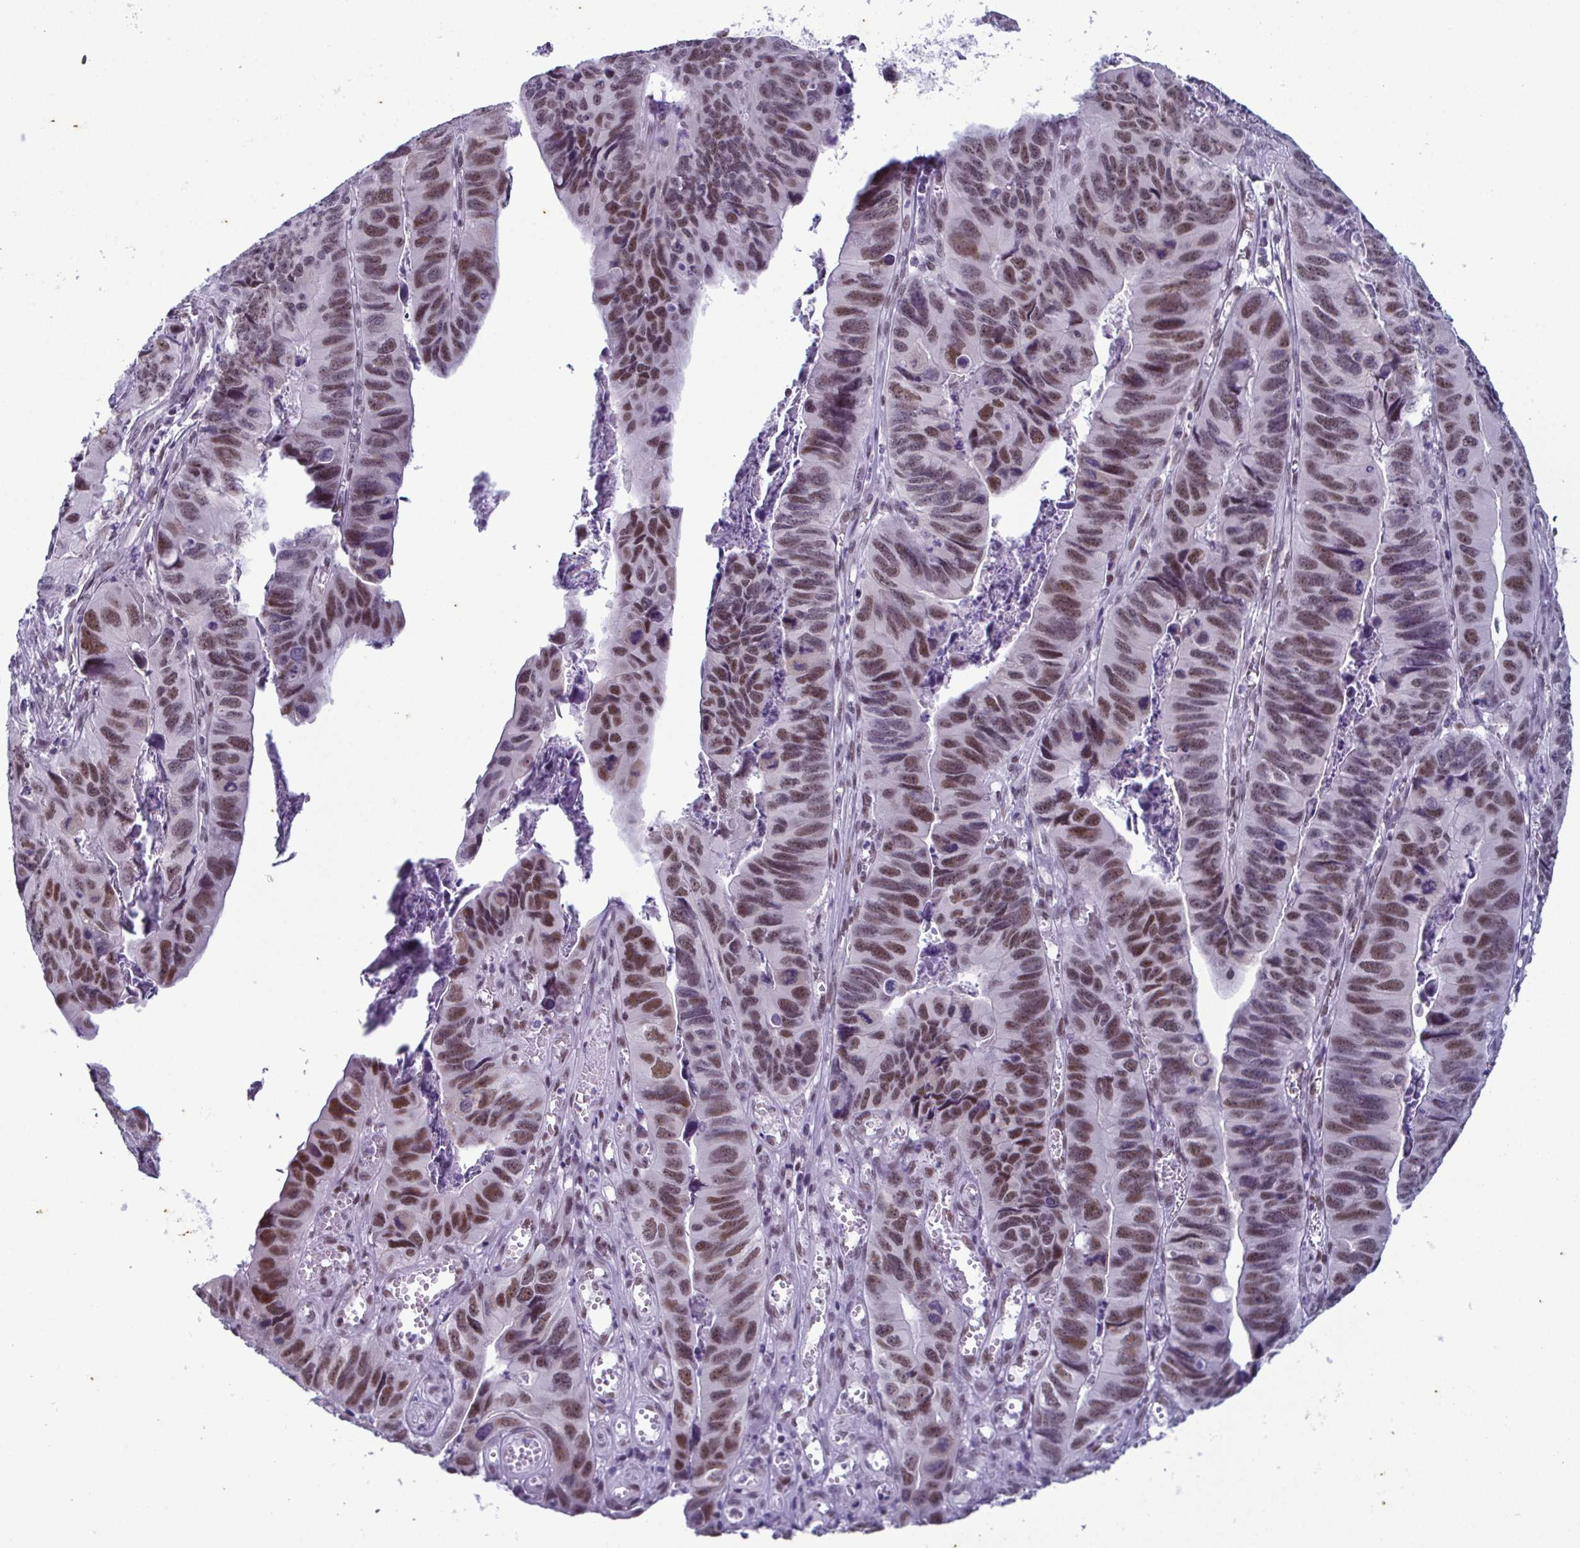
{"staining": {"intensity": "moderate", "quantity": ">75%", "location": "nuclear"}, "tissue": "stomach cancer", "cell_type": "Tumor cells", "image_type": "cancer", "snomed": [{"axis": "morphology", "description": "Adenocarcinoma, NOS"}, {"axis": "topography", "description": "Stomach, lower"}], "caption": "Protein positivity by immunohistochemistry reveals moderate nuclear staining in about >75% of tumor cells in adenocarcinoma (stomach).", "gene": "RBM7", "patient": {"sex": "male", "age": 77}}